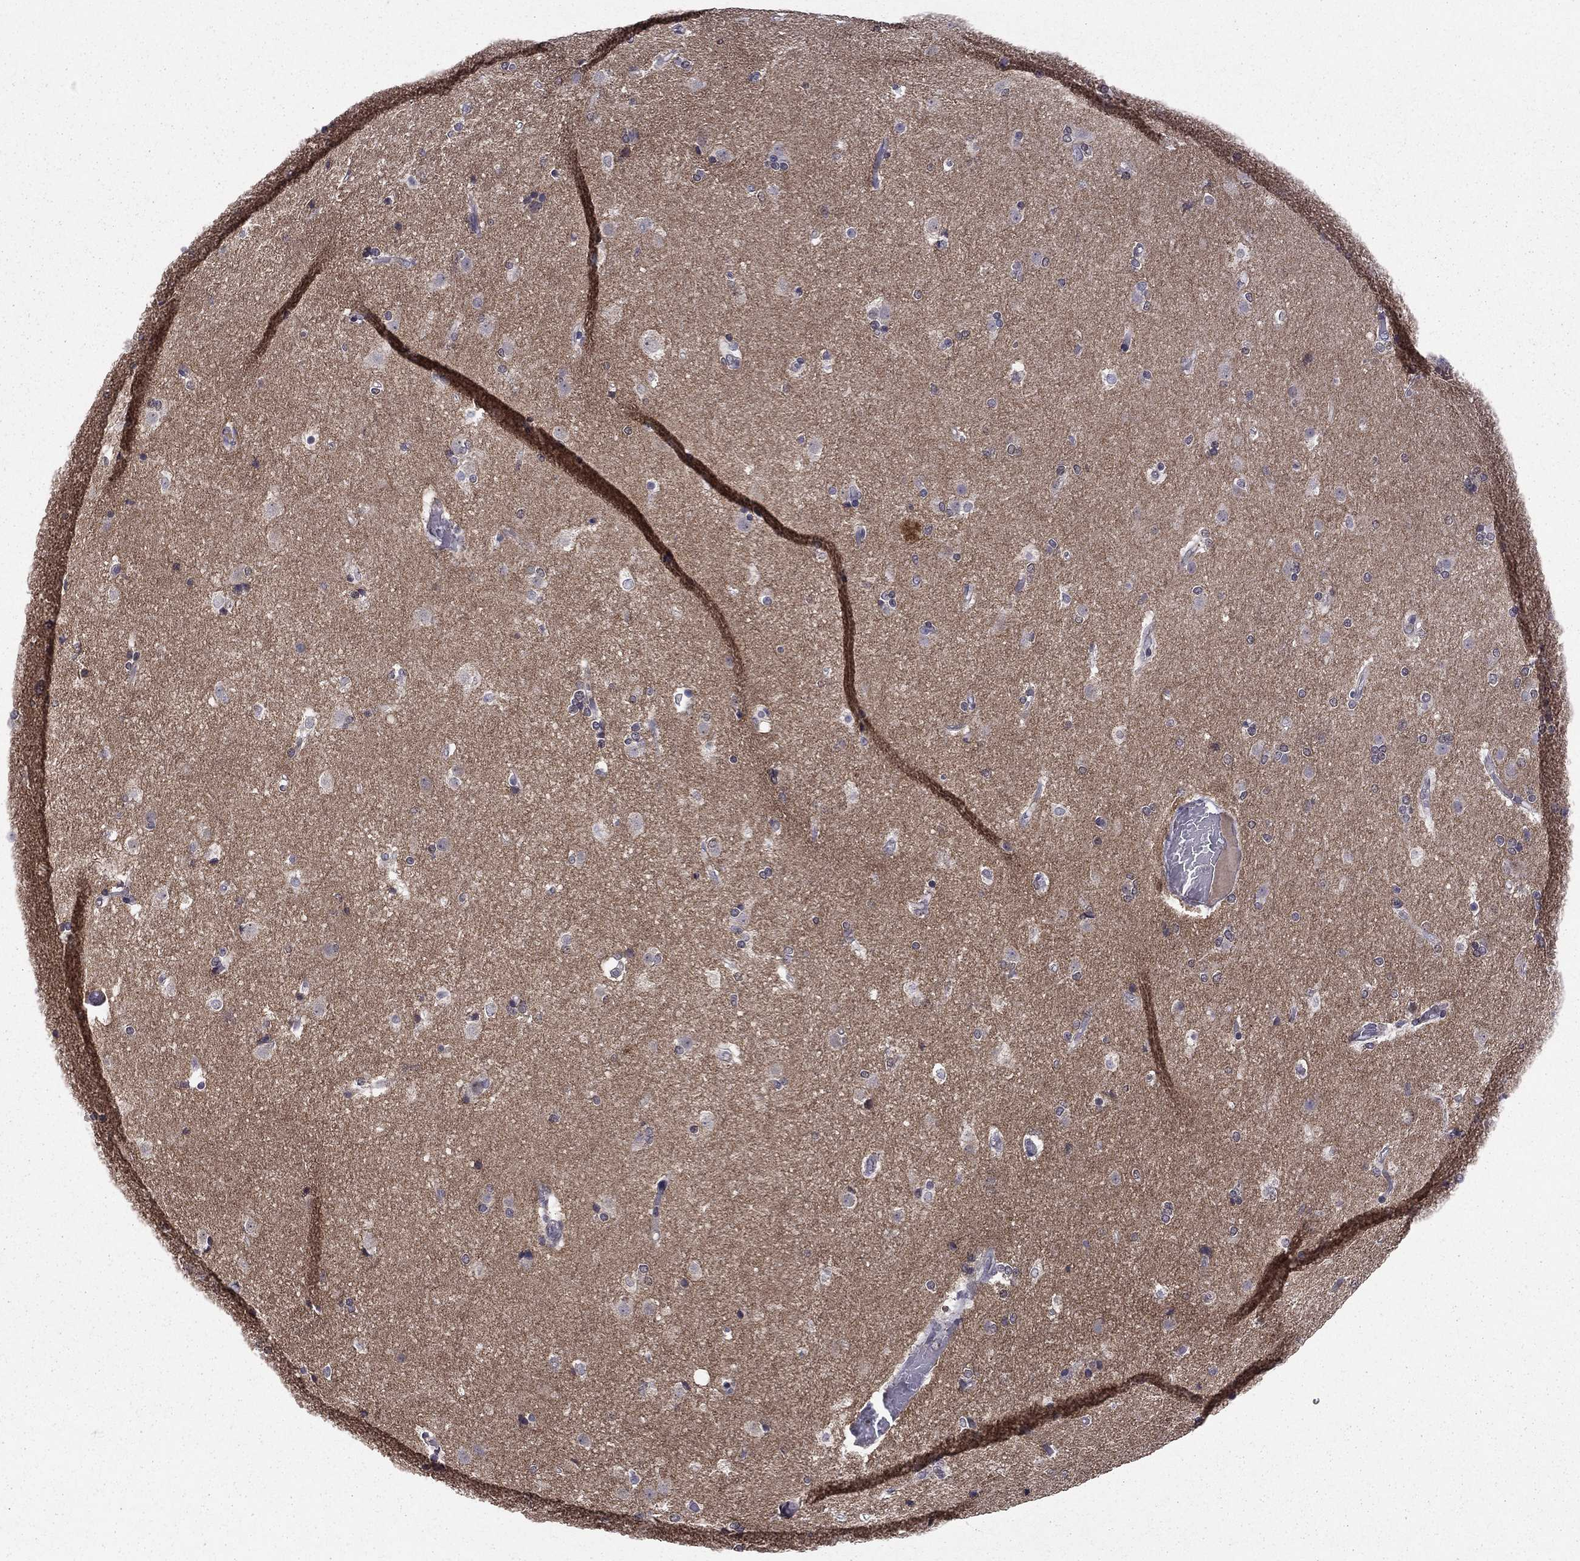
{"staining": {"intensity": "negative", "quantity": "none", "location": "none"}, "tissue": "caudate", "cell_type": "Glial cells", "image_type": "normal", "snomed": [{"axis": "morphology", "description": "Normal tissue, NOS"}, {"axis": "topography", "description": "Lateral ventricle wall"}], "caption": "This is a histopathology image of immunohistochemistry staining of normal caudate, which shows no expression in glial cells.", "gene": "HCN1", "patient": {"sex": "female", "age": 71}}